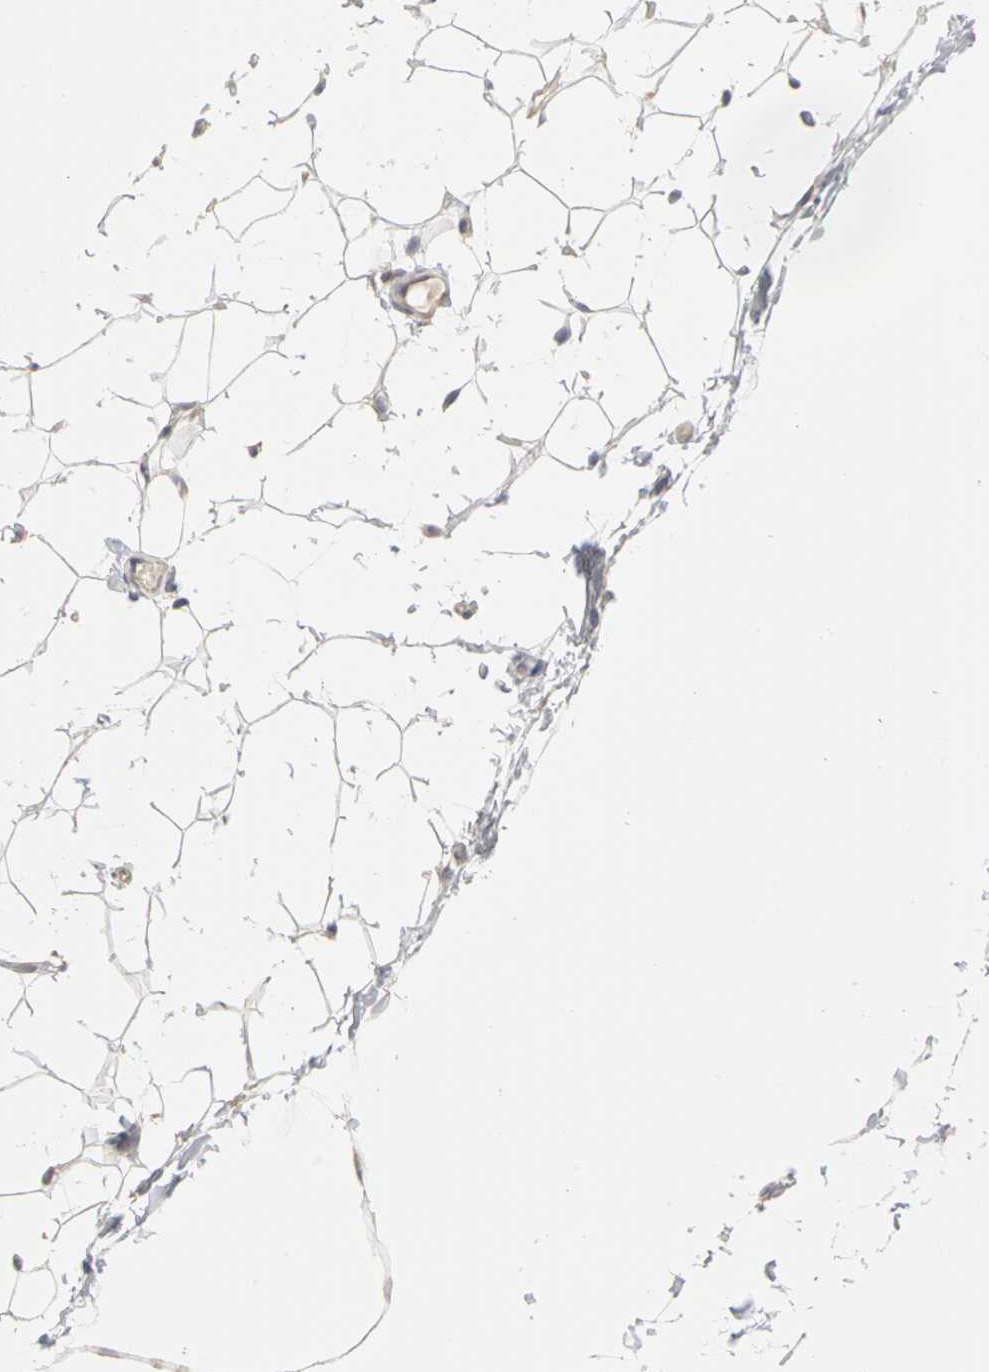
{"staining": {"intensity": "negative", "quantity": "none", "location": "none"}, "tissue": "adipose tissue", "cell_type": "Adipocytes", "image_type": "normal", "snomed": [{"axis": "morphology", "description": "Normal tissue, NOS"}, {"axis": "topography", "description": "Soft tissue"}], "caption": "A micrograph of adipose tissue stained for a protein reveals no brown staining in adipocytes.", "gene": "IRAK1", "patient": {"sex": "male", "age": 26}}